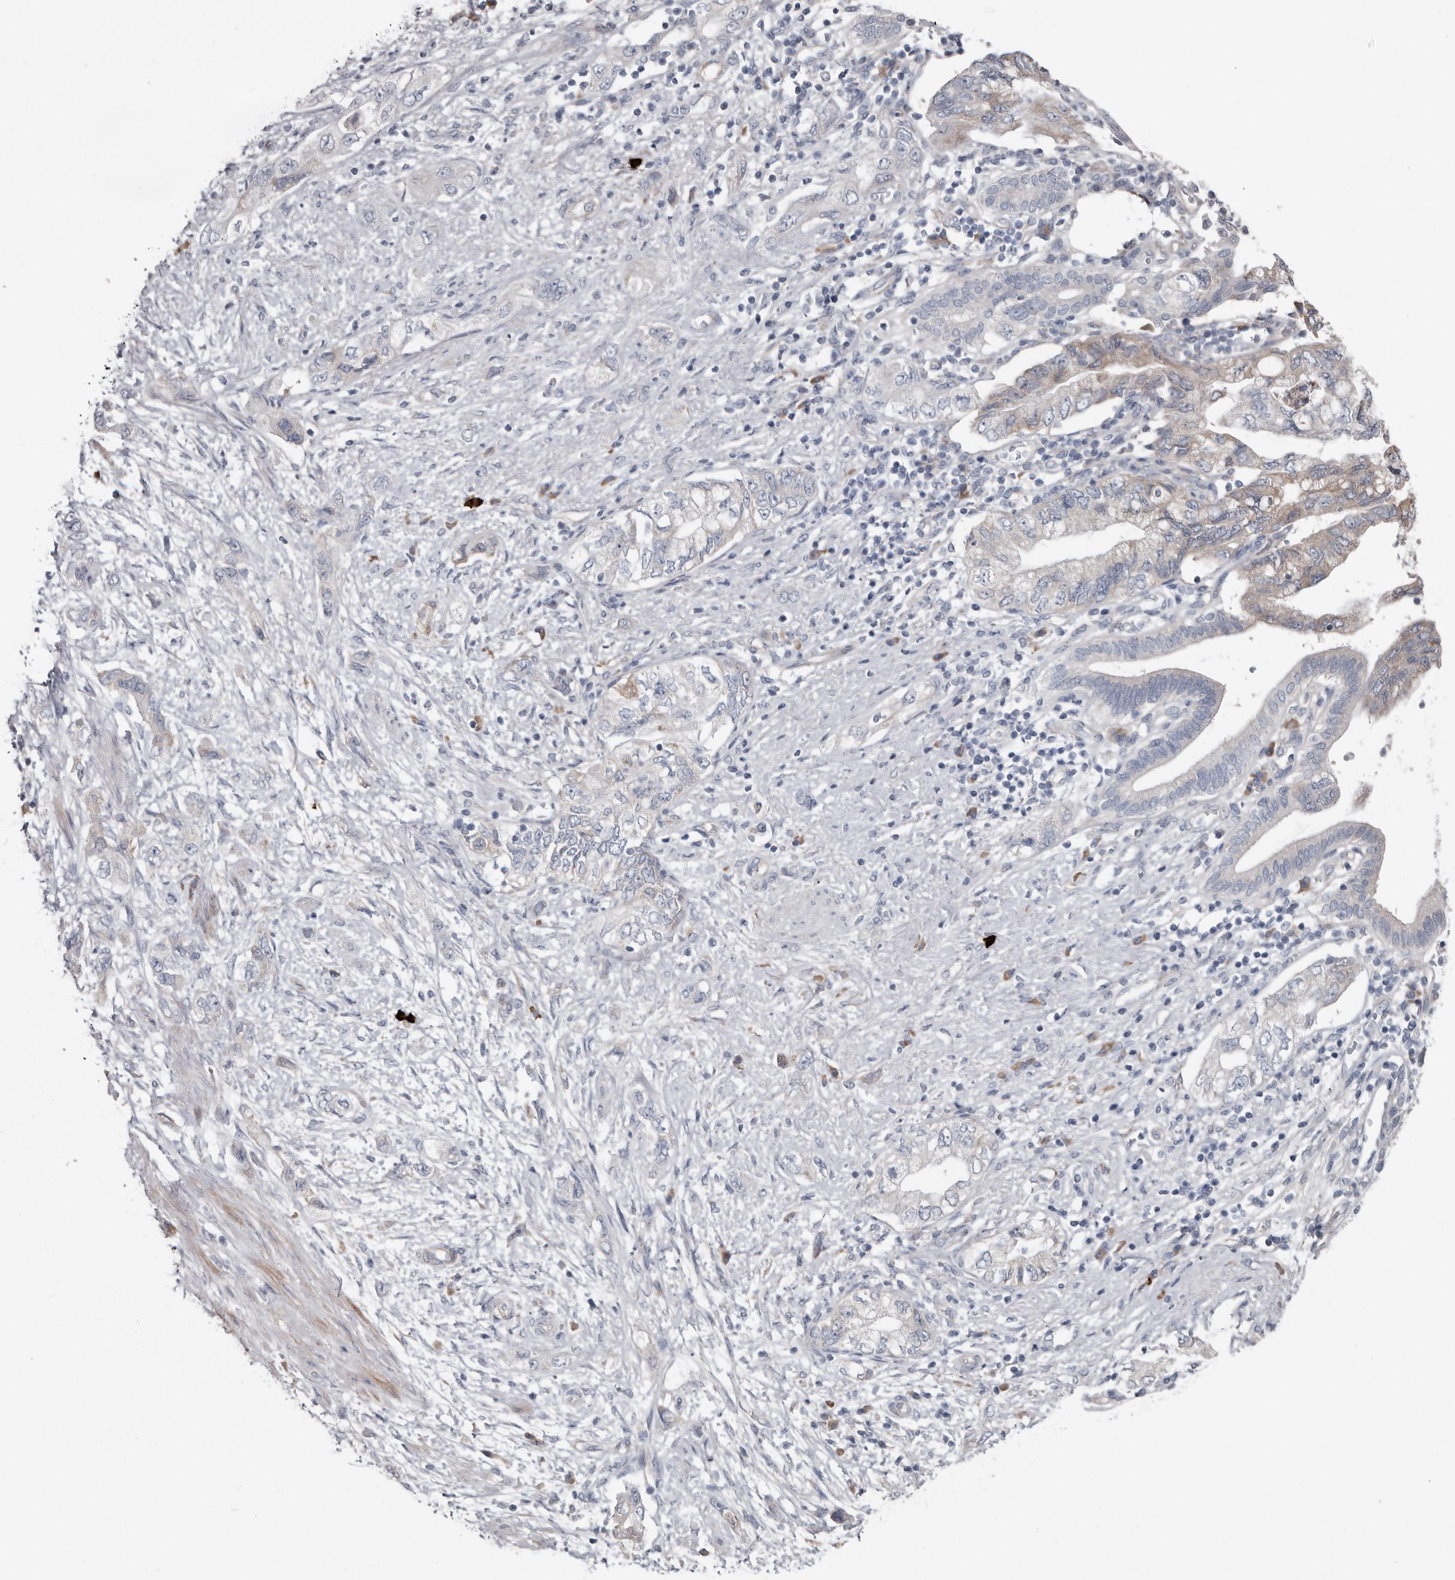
{"staining": {"intensity": "weak", "quantity": "25%-75%", "location": "cytoplasmic/membranous"}, "tissue": "pancreatic cancer", "cell_type": "Tumor cells", "image_type": "cancer", "snomed": [{"axis": "morphology", "description": "Adenocarcinoma, NOS"}, {"axis": "topography", "description": "Pancreas"}], "caption": "This is an image of IHC staining of pancreatic adenocarcinoma, which shows weak expression in the cytoplasmic/membranous of tumor cells.", "gene": "ZNF114", "patient": {"sex": "female", "age": 73}}